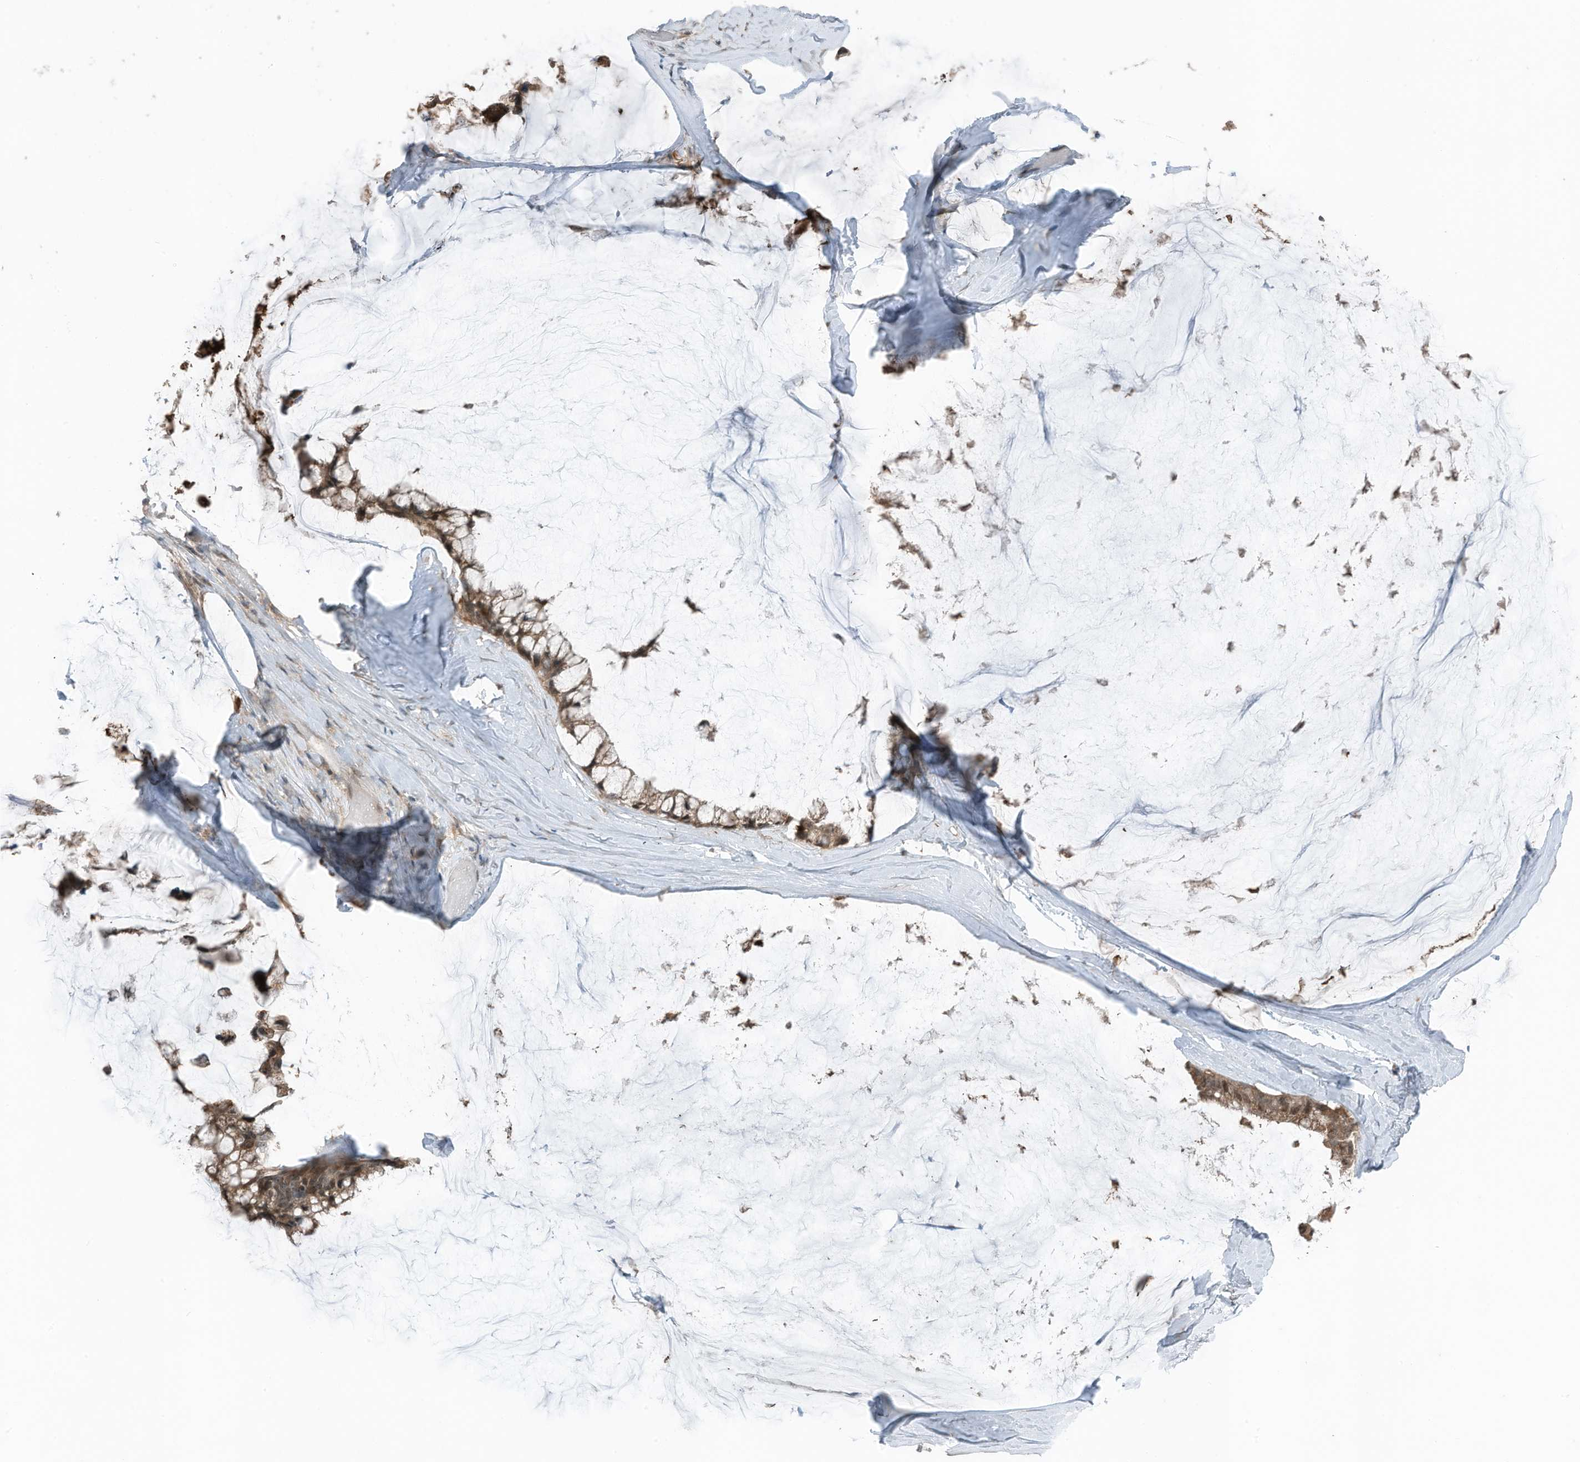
{"staining": {"intensity": "moderate", "quantity": ">75%", "location": "cytoplasmic/membranous,nuclear"}, "tissue": "ovarian cancer", "cell_type": "Tumor cells", "image_type": "cancer", "snomed": [{"axis": "morphology", "description": "Cystadenocarcinoma, mucinous, NOS"}, {"axis": "topography", "description": "Ovary"}], "caption": "Ovarian cancer (mucinous cystadenocarcinoma) stained with immunohistochemistry displays moderate cytoplasmic/membranous and nuclear expression in approximately >75% of tumor cells.", "gene": "TXNDC9", "patient": {"sex": "female", "age": 39}}